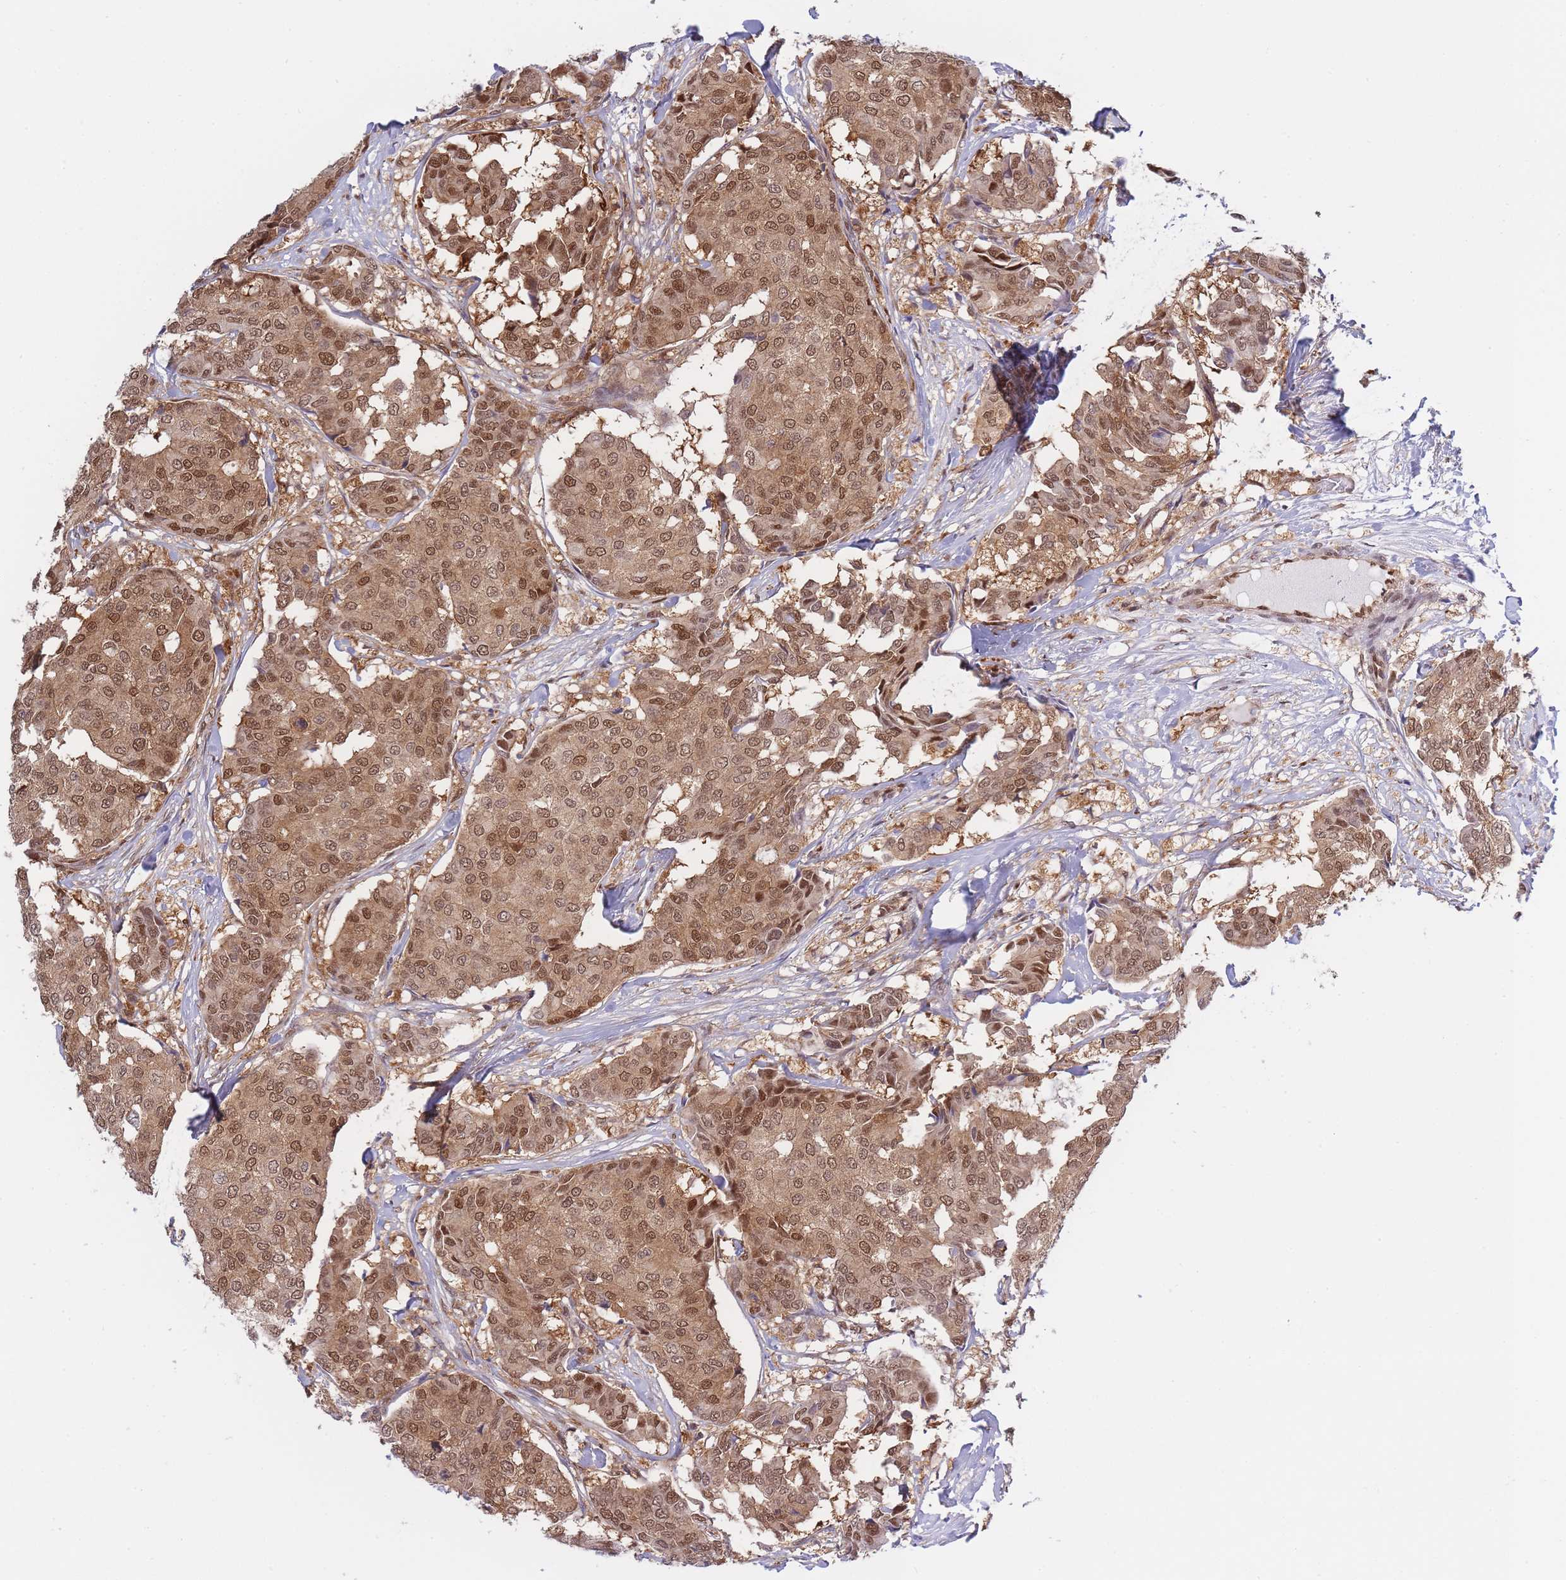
{"staining": {"intensity": "moderate", "quantity": ">75%", "location": "cytoplasmic/membranous,nuclear"}, "tissue": "breast cancer", "cell_type": "Tumor cells", "image_type": "cancer", "snomed": [{"axis": "morphology", "description": "Duct carcinoma"}, {"axis": "topography", "description": "Breast"}], "caption": "Infiltrating ductal carcinoma (breast) stained with a protein marker reveals moderate staining in tumor cells.", "gene": "NSFL1C", "patient": {"sex": "female", "age": 75}}